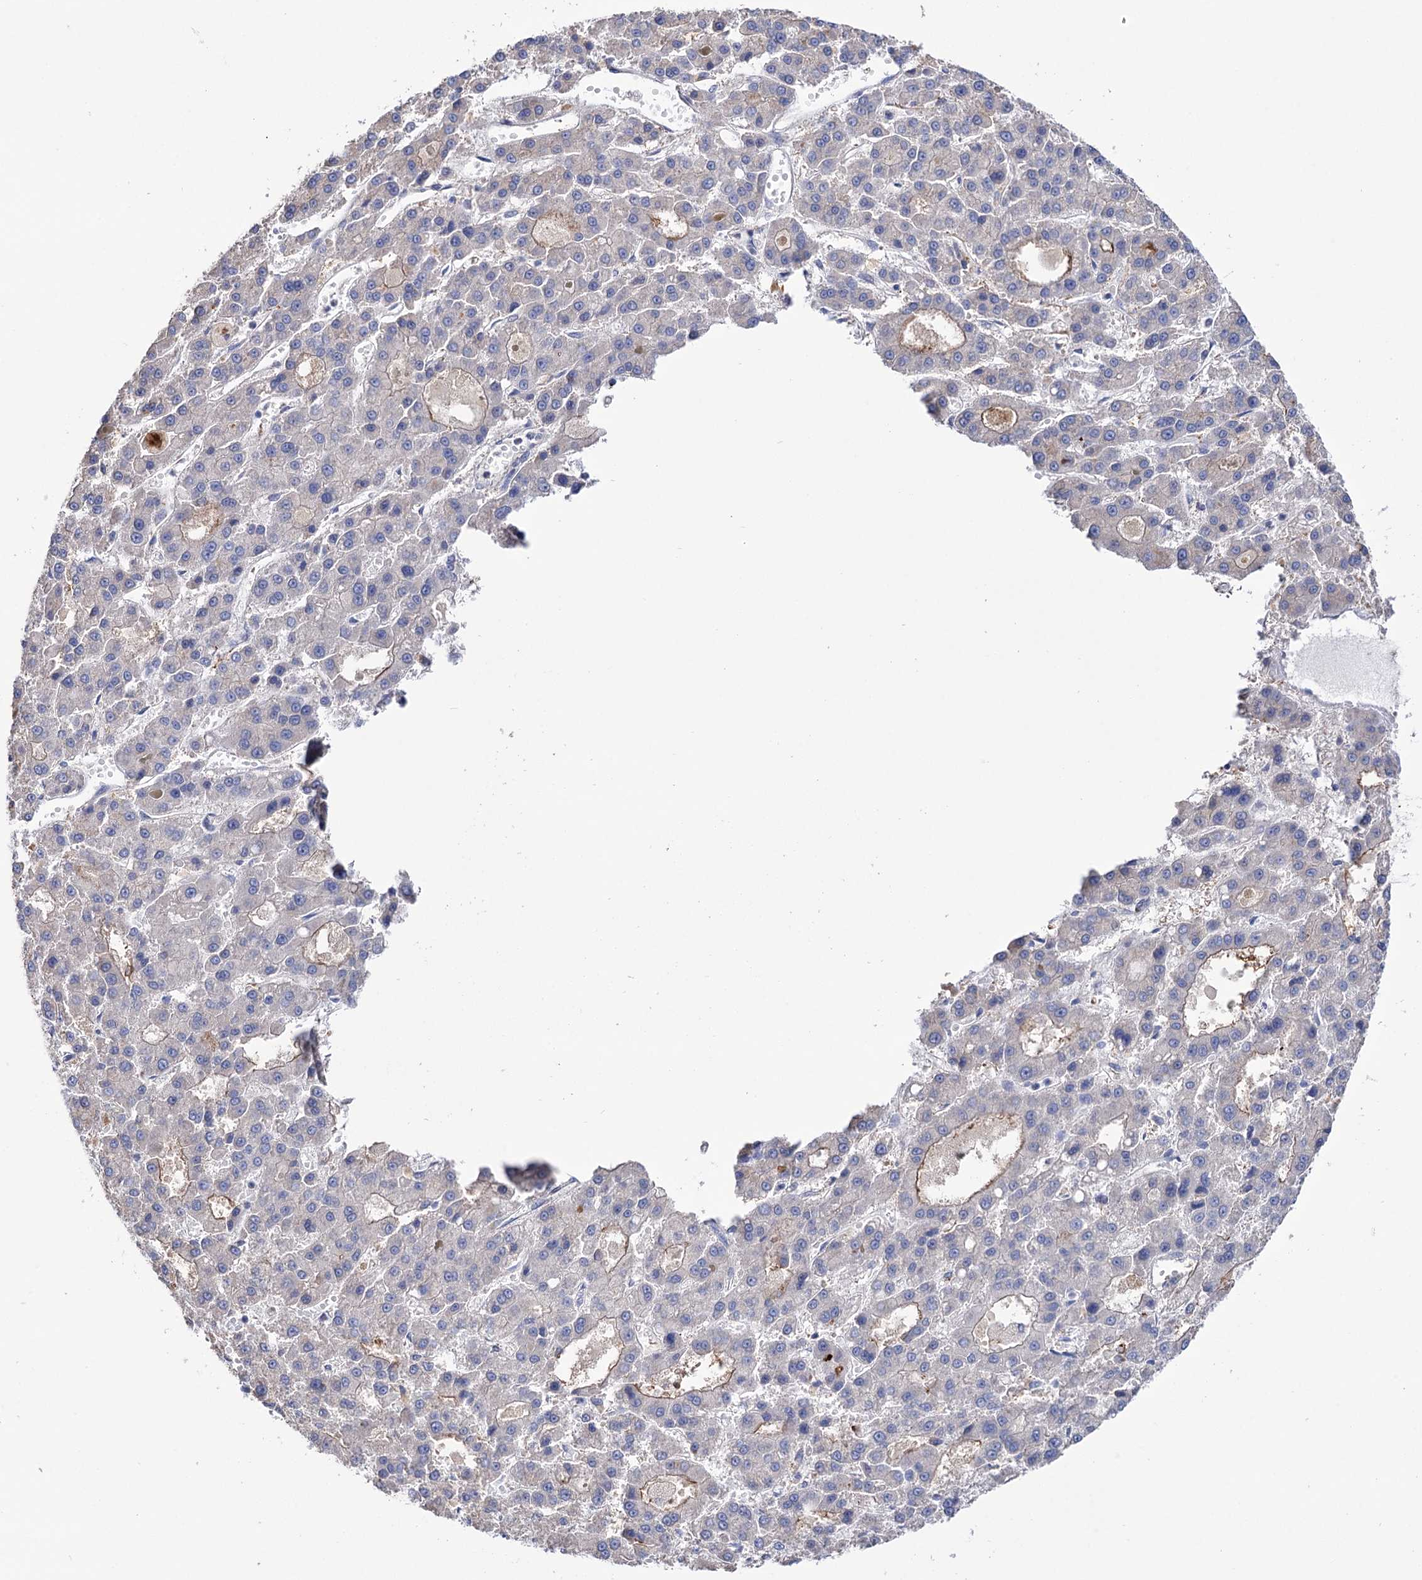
{"staining": {"intensity": "moderate", "quantity": "<25%", "location": "cytoplasmic/membranous"}, "tissue": "liver cancer", "cell_type": "Tumor cells", "image_type": "cancer", "snomed": [{"axis": "morphology", "description": "Carcinoma, Hepatocellular, NOS"}, {"axis": "topography", "description": "Liver"}], "caption": "Hepatocellular carcinoma (liver) was stained to show a protein in brown. There is low levels of moderate cytoplasmic/membranous expression in about <25% of tumor cells. (Brightfield microscopy of DAB IHC at high magnification).", "gene": "BBS4", "patient": {"sex": "male", "age": 70}}